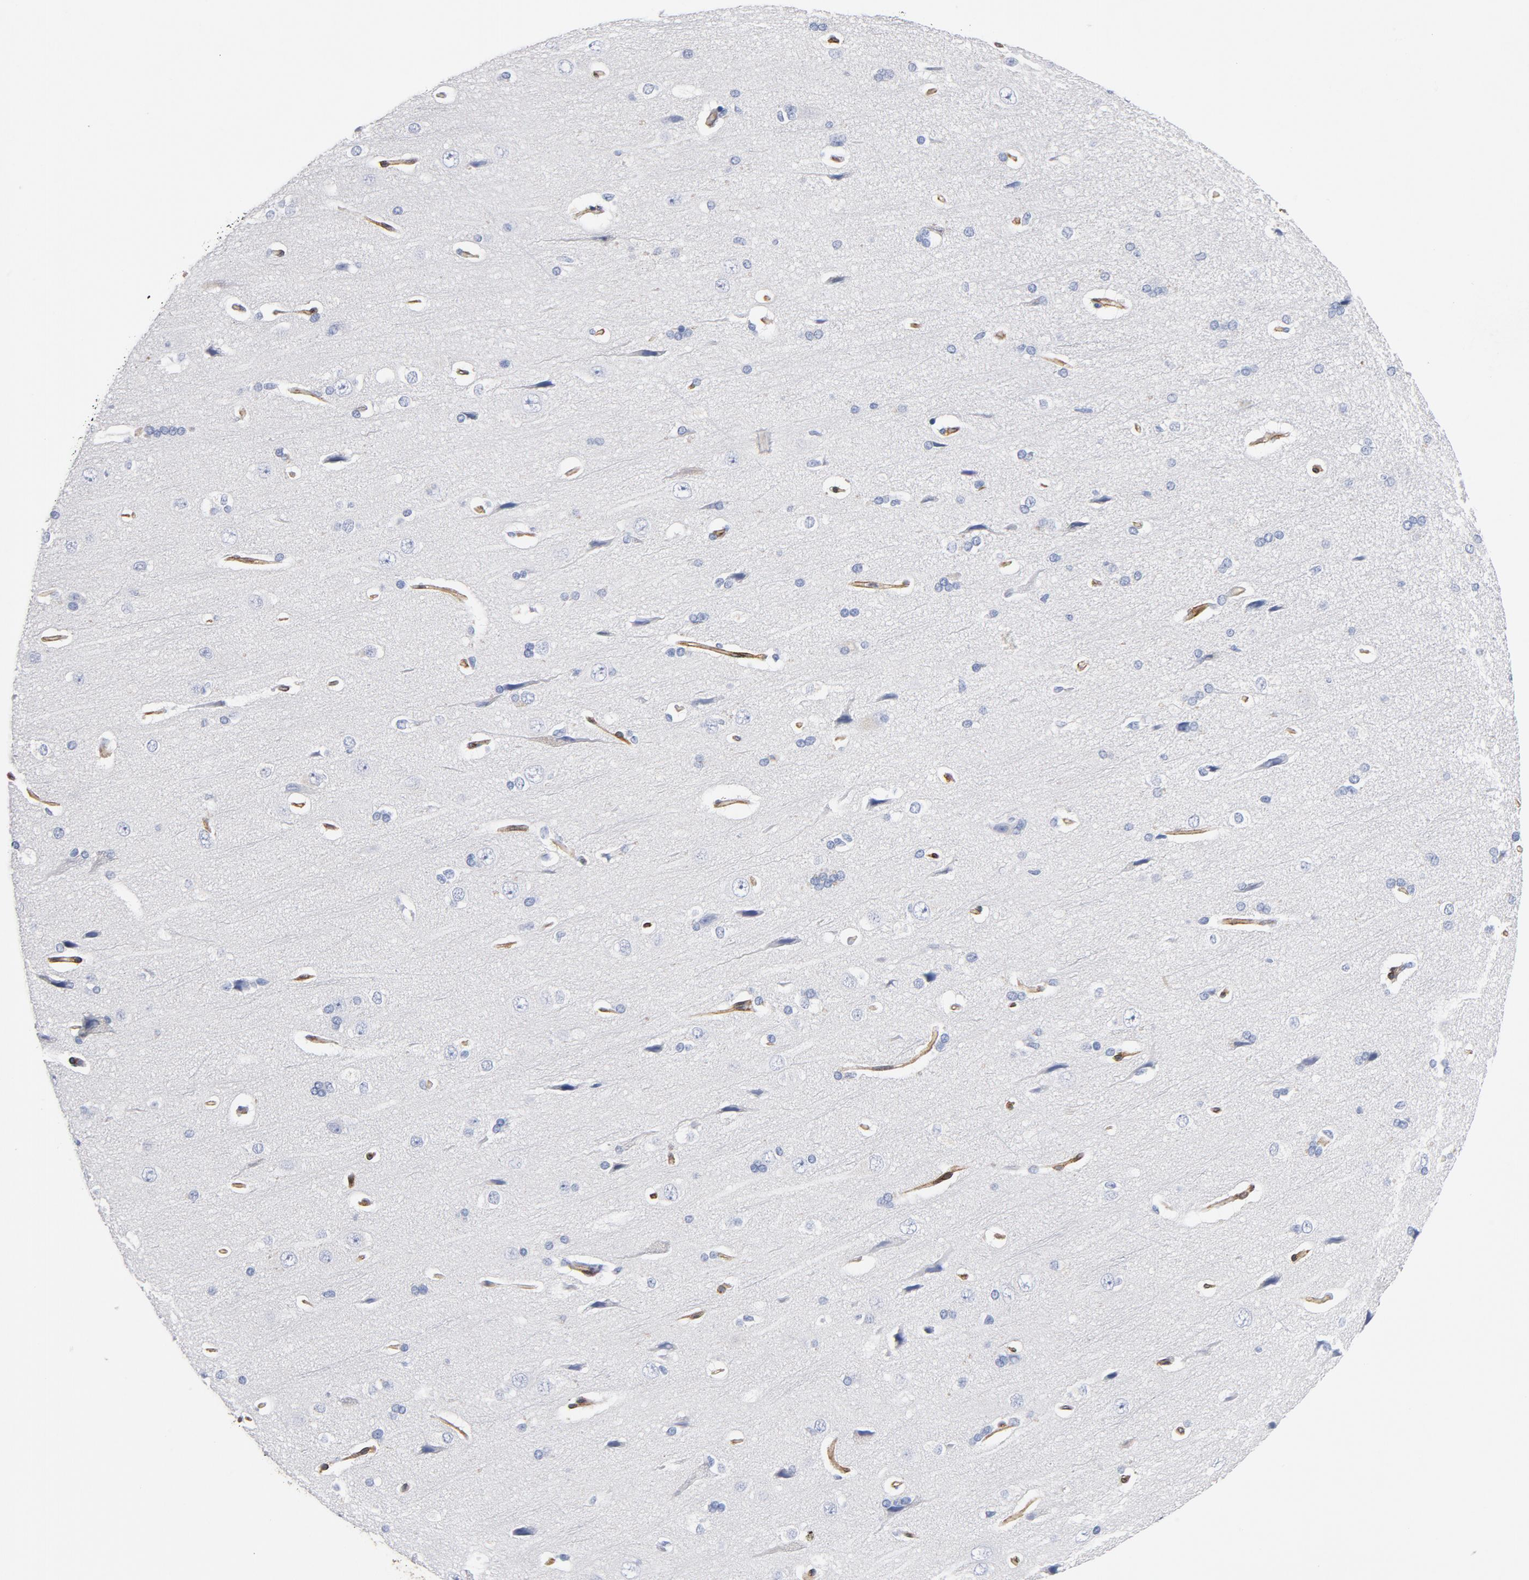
{"staining": {"intensity": "moderate", "quantity": ">75%", "location": "cytoplasmic/membranous"}, "tissue": "cerebral cortex", "cell_type": "Endothelial cells", "image_type": "normal", "snomed": [{"axis": "morphology", "description": "Normal tissue, NOS"}, {"axis": "topography", "description": "Cerebral cortex"}], "caption": "A medium amount of moderate cytoplasmic/membranous positivity is appreciated in about >75% of endothelial cells in normal cerebral cortex.", "gene": "SERPINH1", "patient": {"sex": "male", "age": 62}}